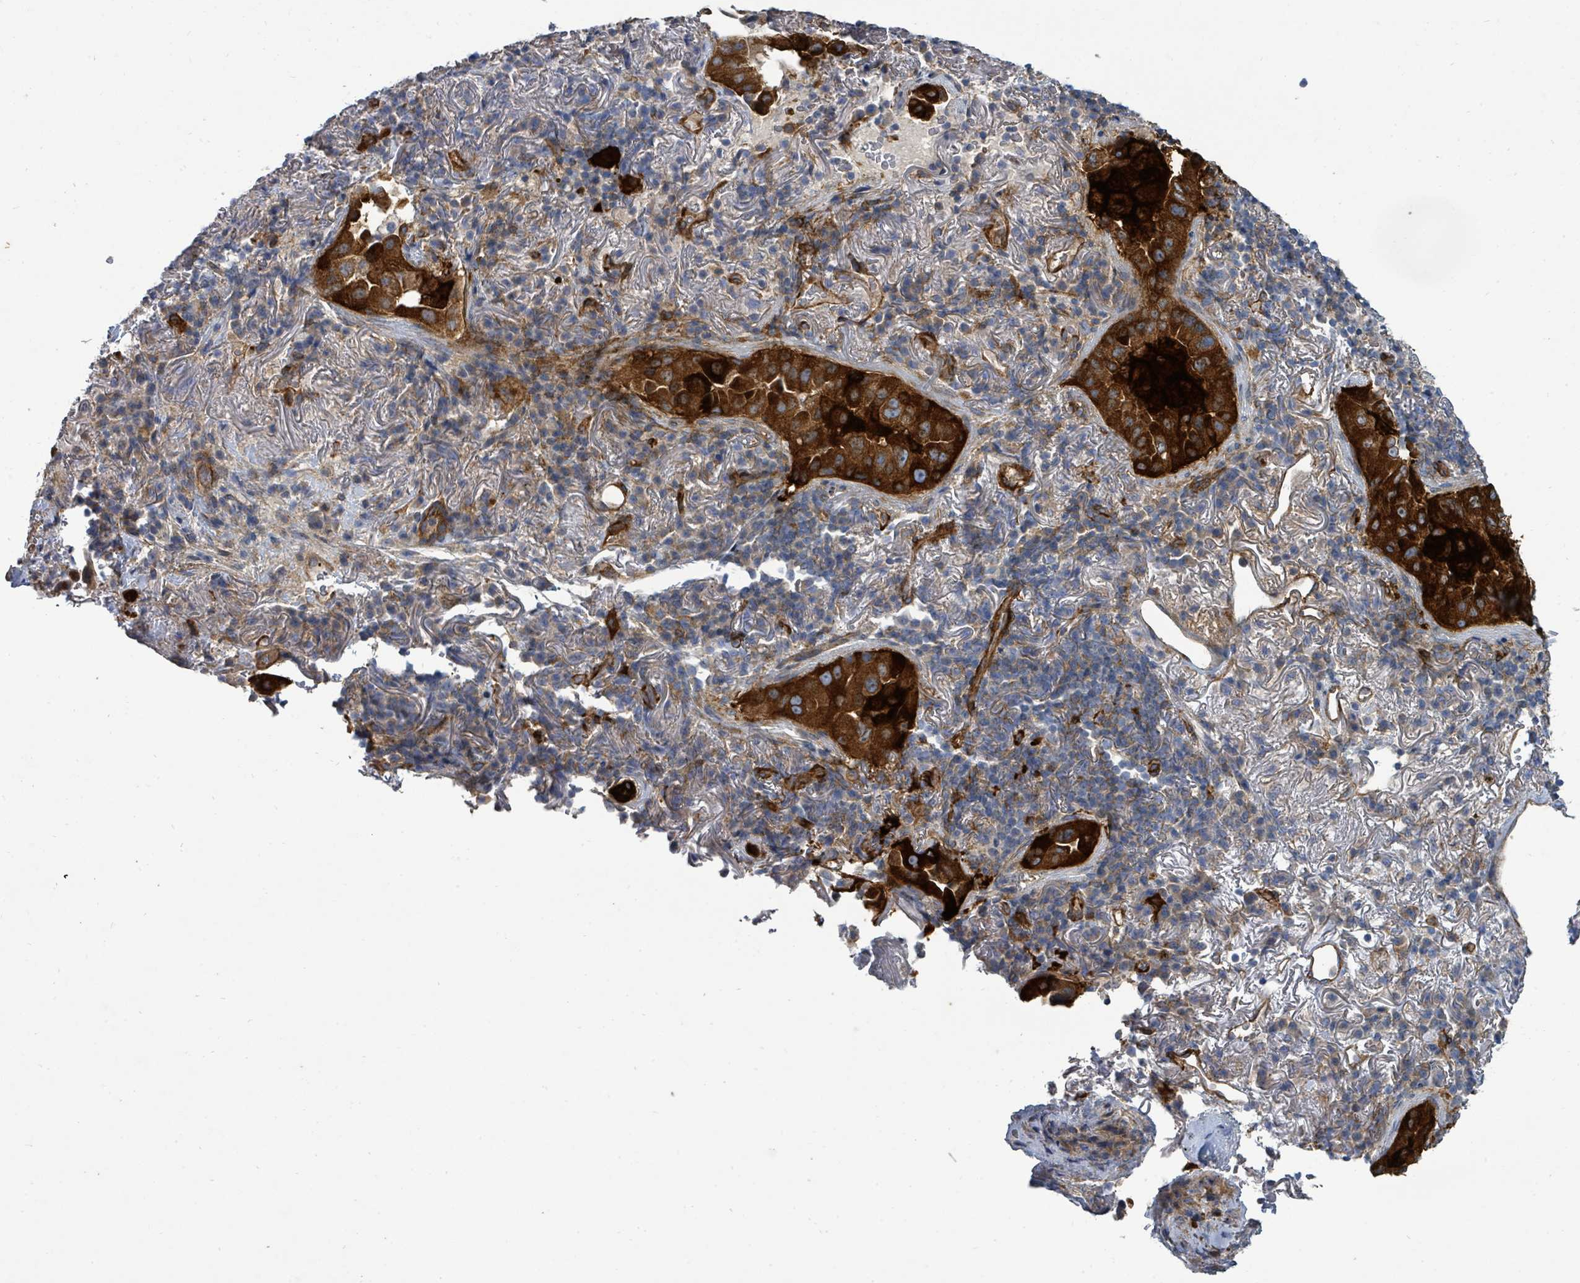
{"staining": {"intensity": "strong", "quantity": ">75%", "location": "cytoplasmic/membranous"}, "tissue": "lung cancer", "cell_type": "Tumor cells", "image_type": "cancer", "snomed": [{"axis": "morphology", "description": "Adenocarcinoma, NOS"}, {"axis": "topography", "description": "Lung"}], "caption": "The image displays a brown stain indicating the presence of a protein in the cytoplasmic/membranous of tumor cells in lung adenocarcinoma.", "gene": "IFIT1", "patient": {"sex": "female", "age": 69}}